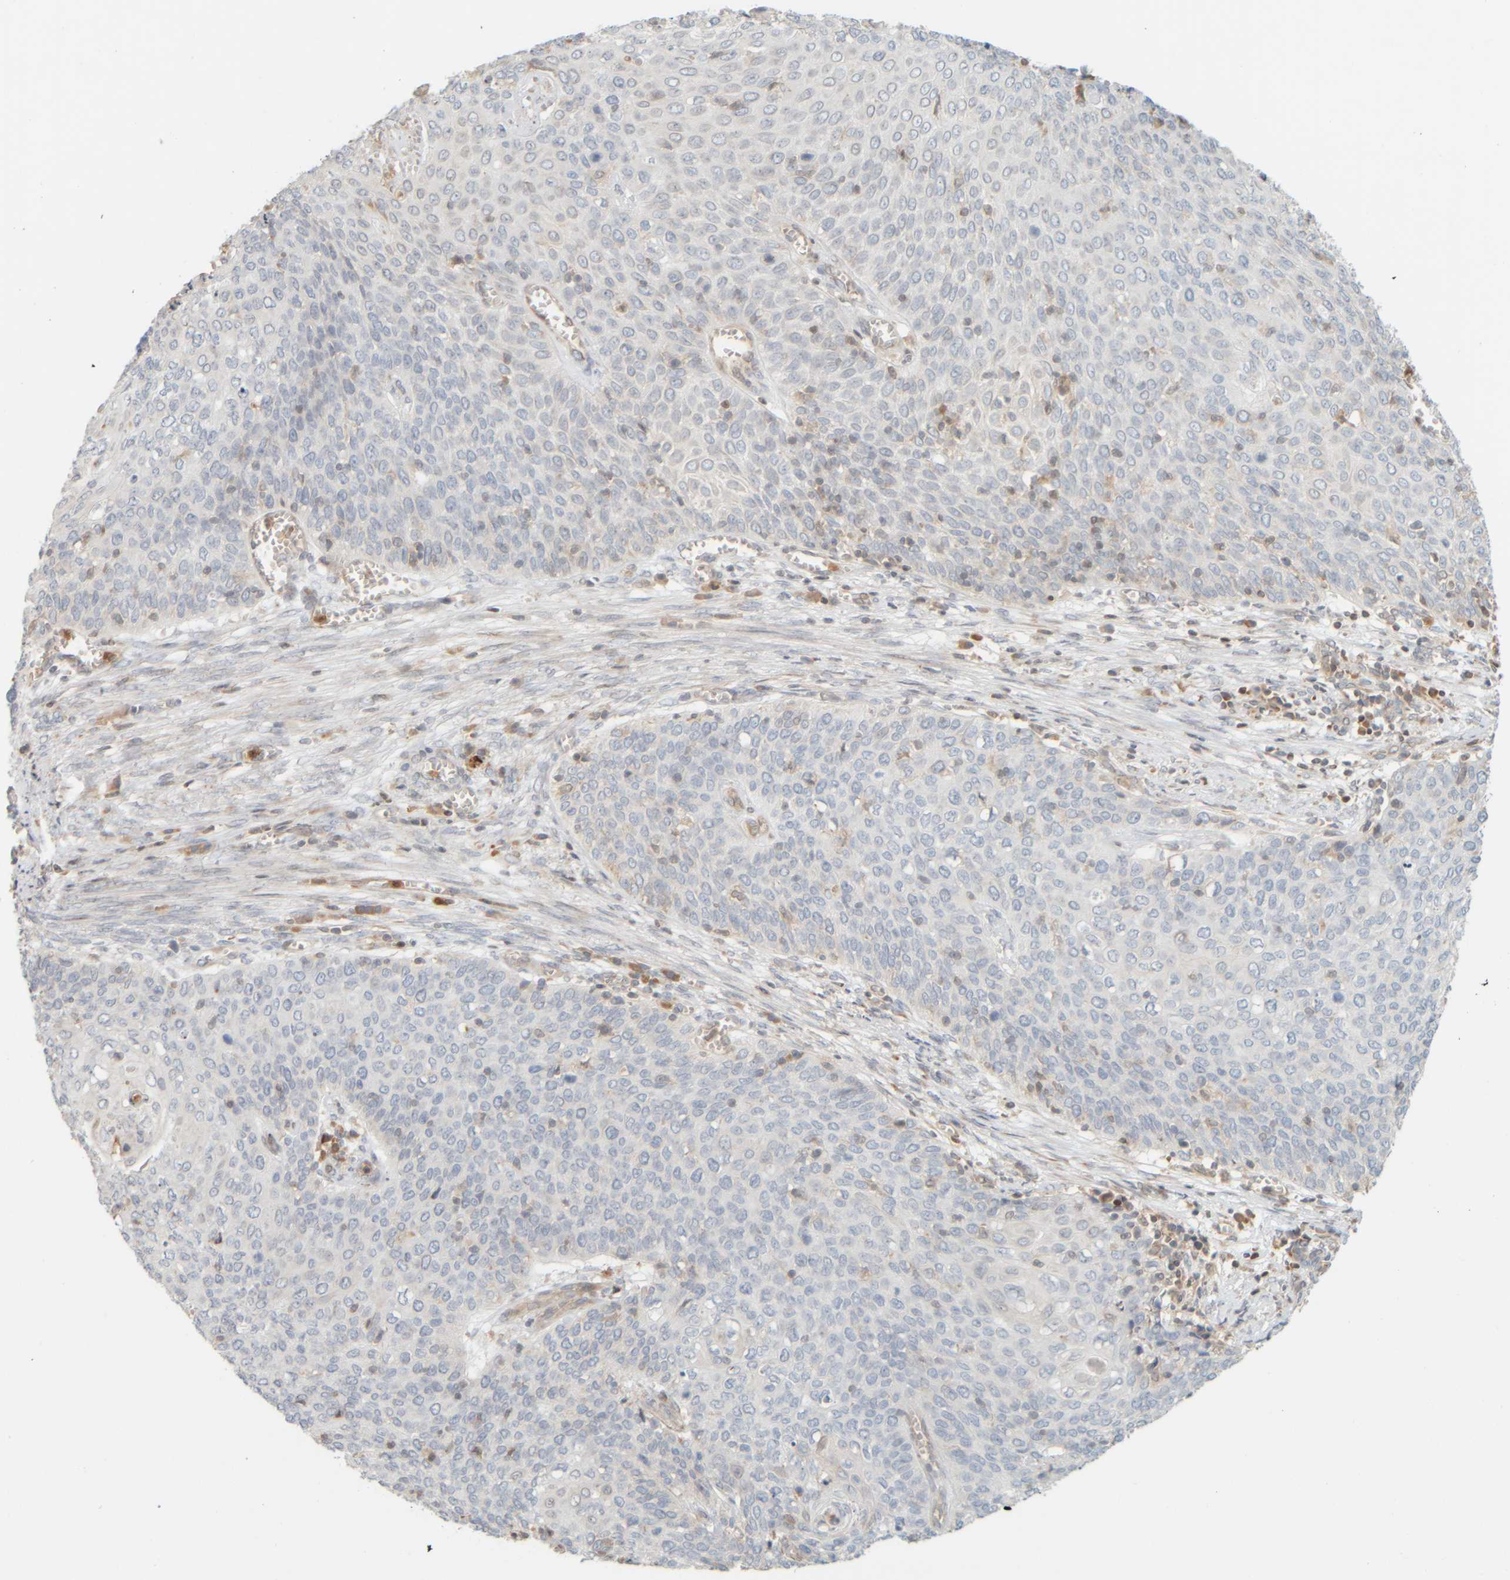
{"staining": {"intensity": "negative", "quantity": "none", "location": "none"}, "tissue": "cervical cancer", "cell_type": "Tumor cells", "image_type": "cancer", "snomed": [{"axis": "morphology", "description": "Squamous cell carcinoma, NOS"}, {"axis": "topography", "description": "Cervix"}], "caption": "The IHC micrograph has no significant positivity in tumor cells of cervical cancer (squamous cell carcinoma) tissue.", "gene": "PTGES3L-AARSD1", "patient": {"sex": "female", "age": 39}}